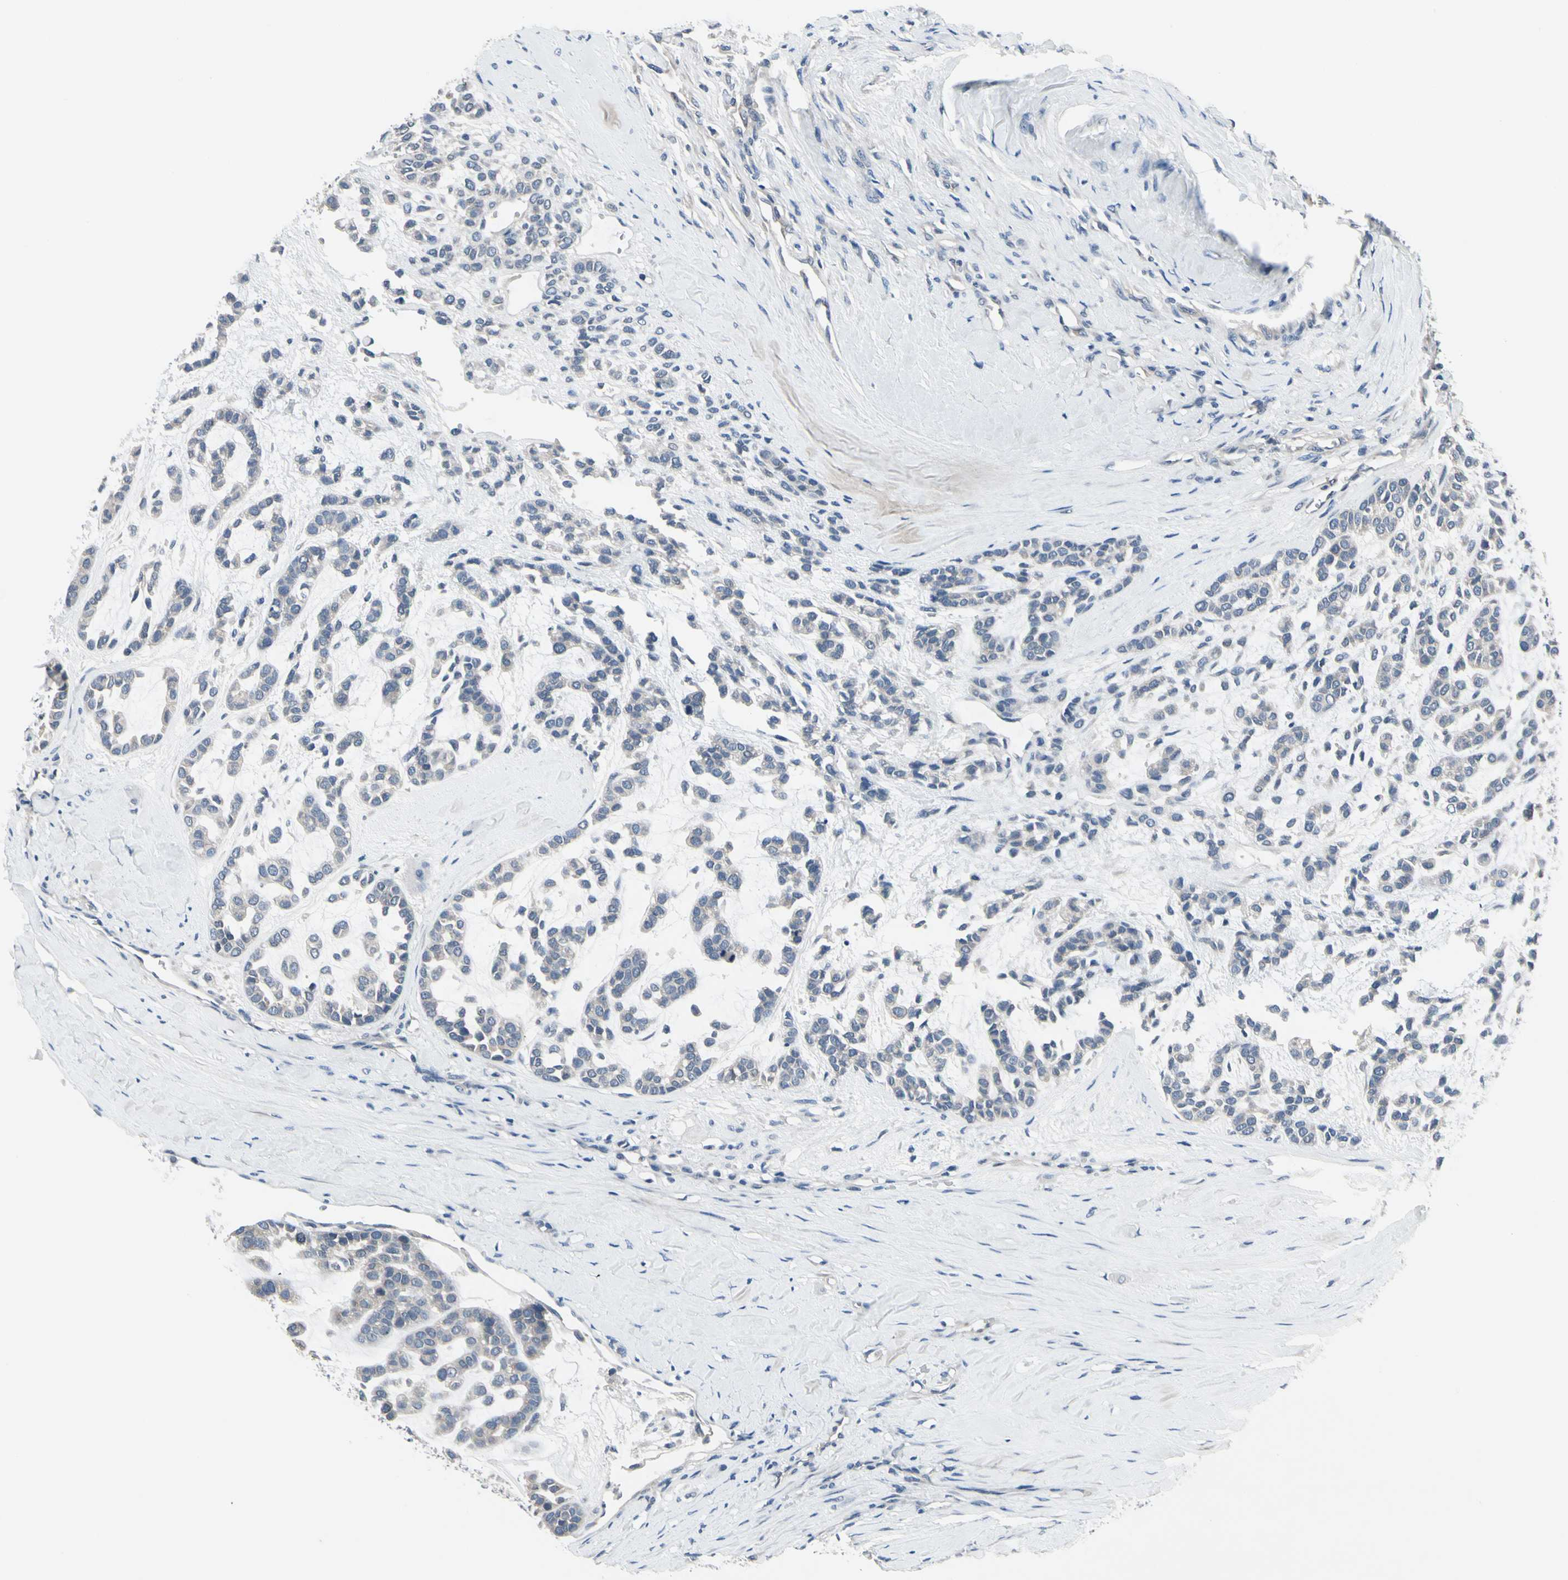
{"staining": {"intensity": "negative", "quantity": "none", "location": "none"}, "tissue": "head and neck cancer", "cell_type": "Tumor cells", "image_type": "cancer", "snomed": [{"axis": "morphology", "description": "Adenocarcinoma, NOS"}, {"axis": "morphology", "description": "Adenoma, NOS"}, {"axis": "topography", "description": "Head-Neck"}], "caption": "High power microscopy image of an IHC image of adenocarcinoma (head and neck), revealing no significant staining in tumor cells.", "gene": "SELENOK", "patient": {"sex": "female", "age": 55}}